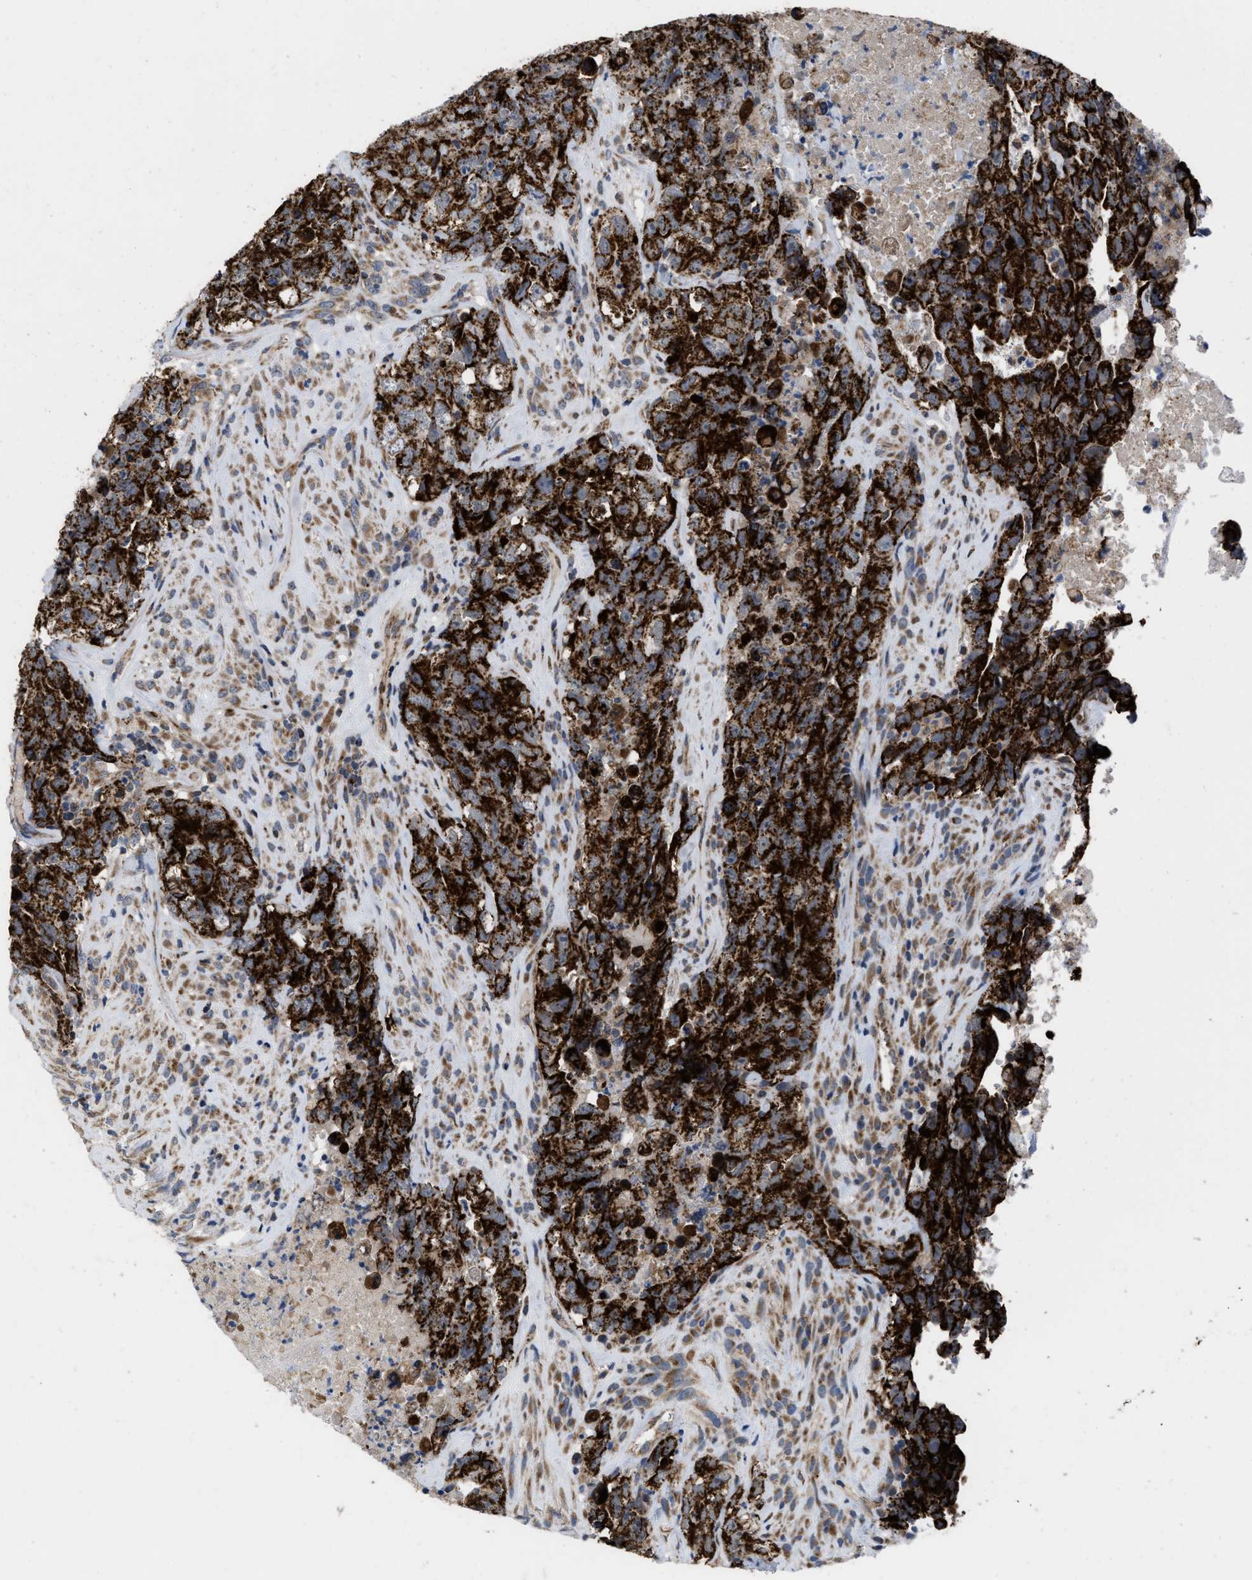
{"staining": {"intensity": "strong", "quantity": ">75%", "location": "cytoplasmic/membranous"}, "tissue": "testis cancer", "cell_type": "Tumor cells", "image_type": "cancer", "snomed": [{"axis": "morphology", "description": "Carcinoma, Embryonal, NOS"}, {"axis": "topography", "description": "Testis"}], "caption": "Protein staining by immunohistochemistry (IHC) displays strong cytoplasmic/membranous expression in about >75% of tumor cells in testis cancer (embryonal carcinoma). (DAB (3,3'-diaminobenzidine) IHC, brown staining for protein, blue staining for nuclei).", "gene": "AKAP1", "patient": {"sex": "male", "age": 32}}